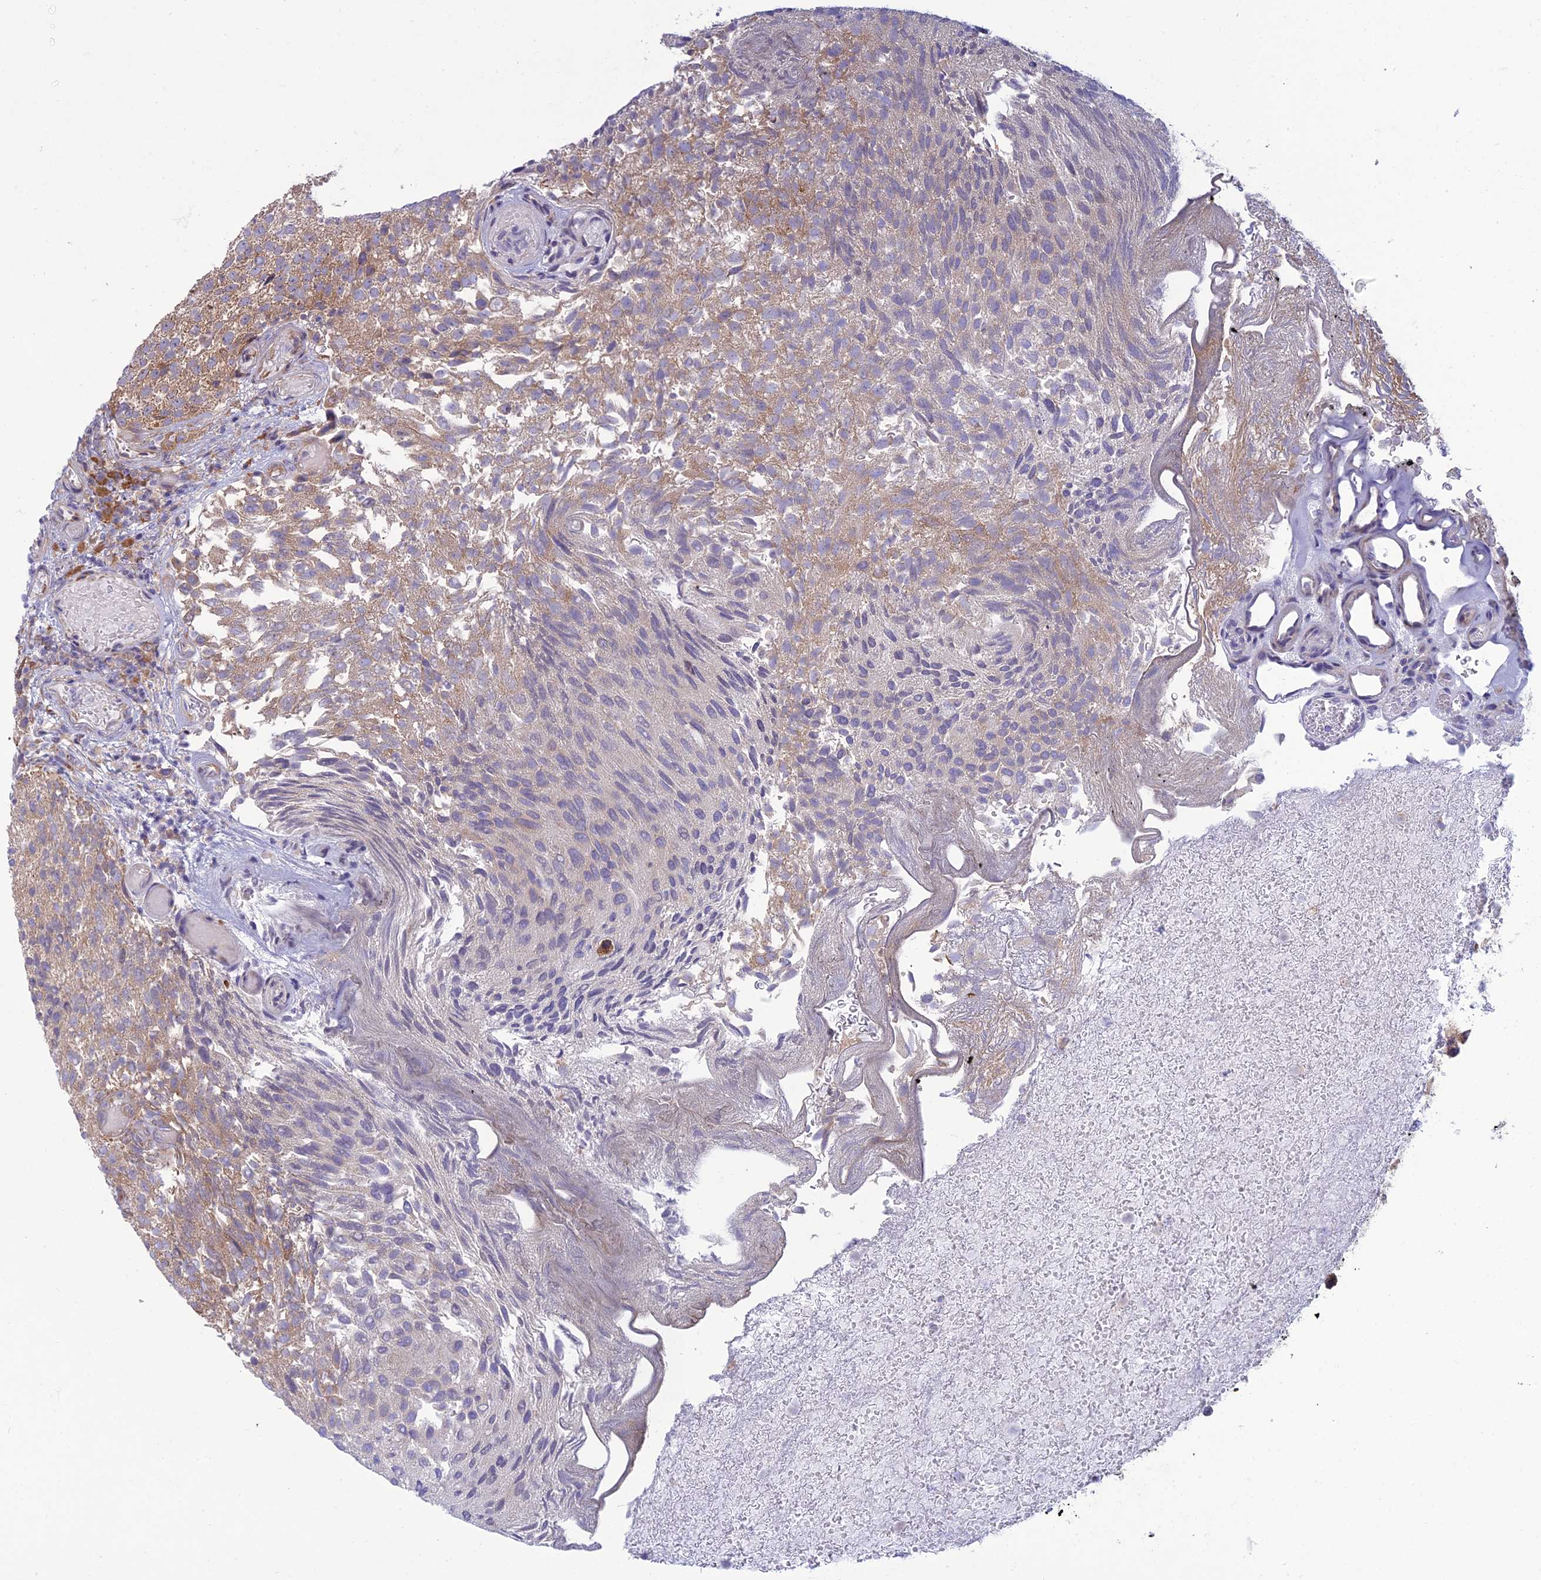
{"staining": {"intensity": "moderate", "quantity": "25%-75%", "location": "cytoplasmic/membranous"}, "tissue": "urothelial cancer", "cell_type": "Tumor cells", "image_type": "cancer", "snomed": [{"axis": "morphology", "description": "Urothelial carcinoma, Low grade"}, {"axis": "topography", "description": "Urinary bladder"}], "caption": "This micrograph exhibits urothelial carcinoma (low-grade) stained with immunohistochemistry to label a protein in brown. The cytoplasmic/membranous of tumor cells show moderate positivity for the protein. Nuclei are counter-stained blue.", "gene": "RPL17-C18orf32", "patient": {"sex": "male", "age": 78}}